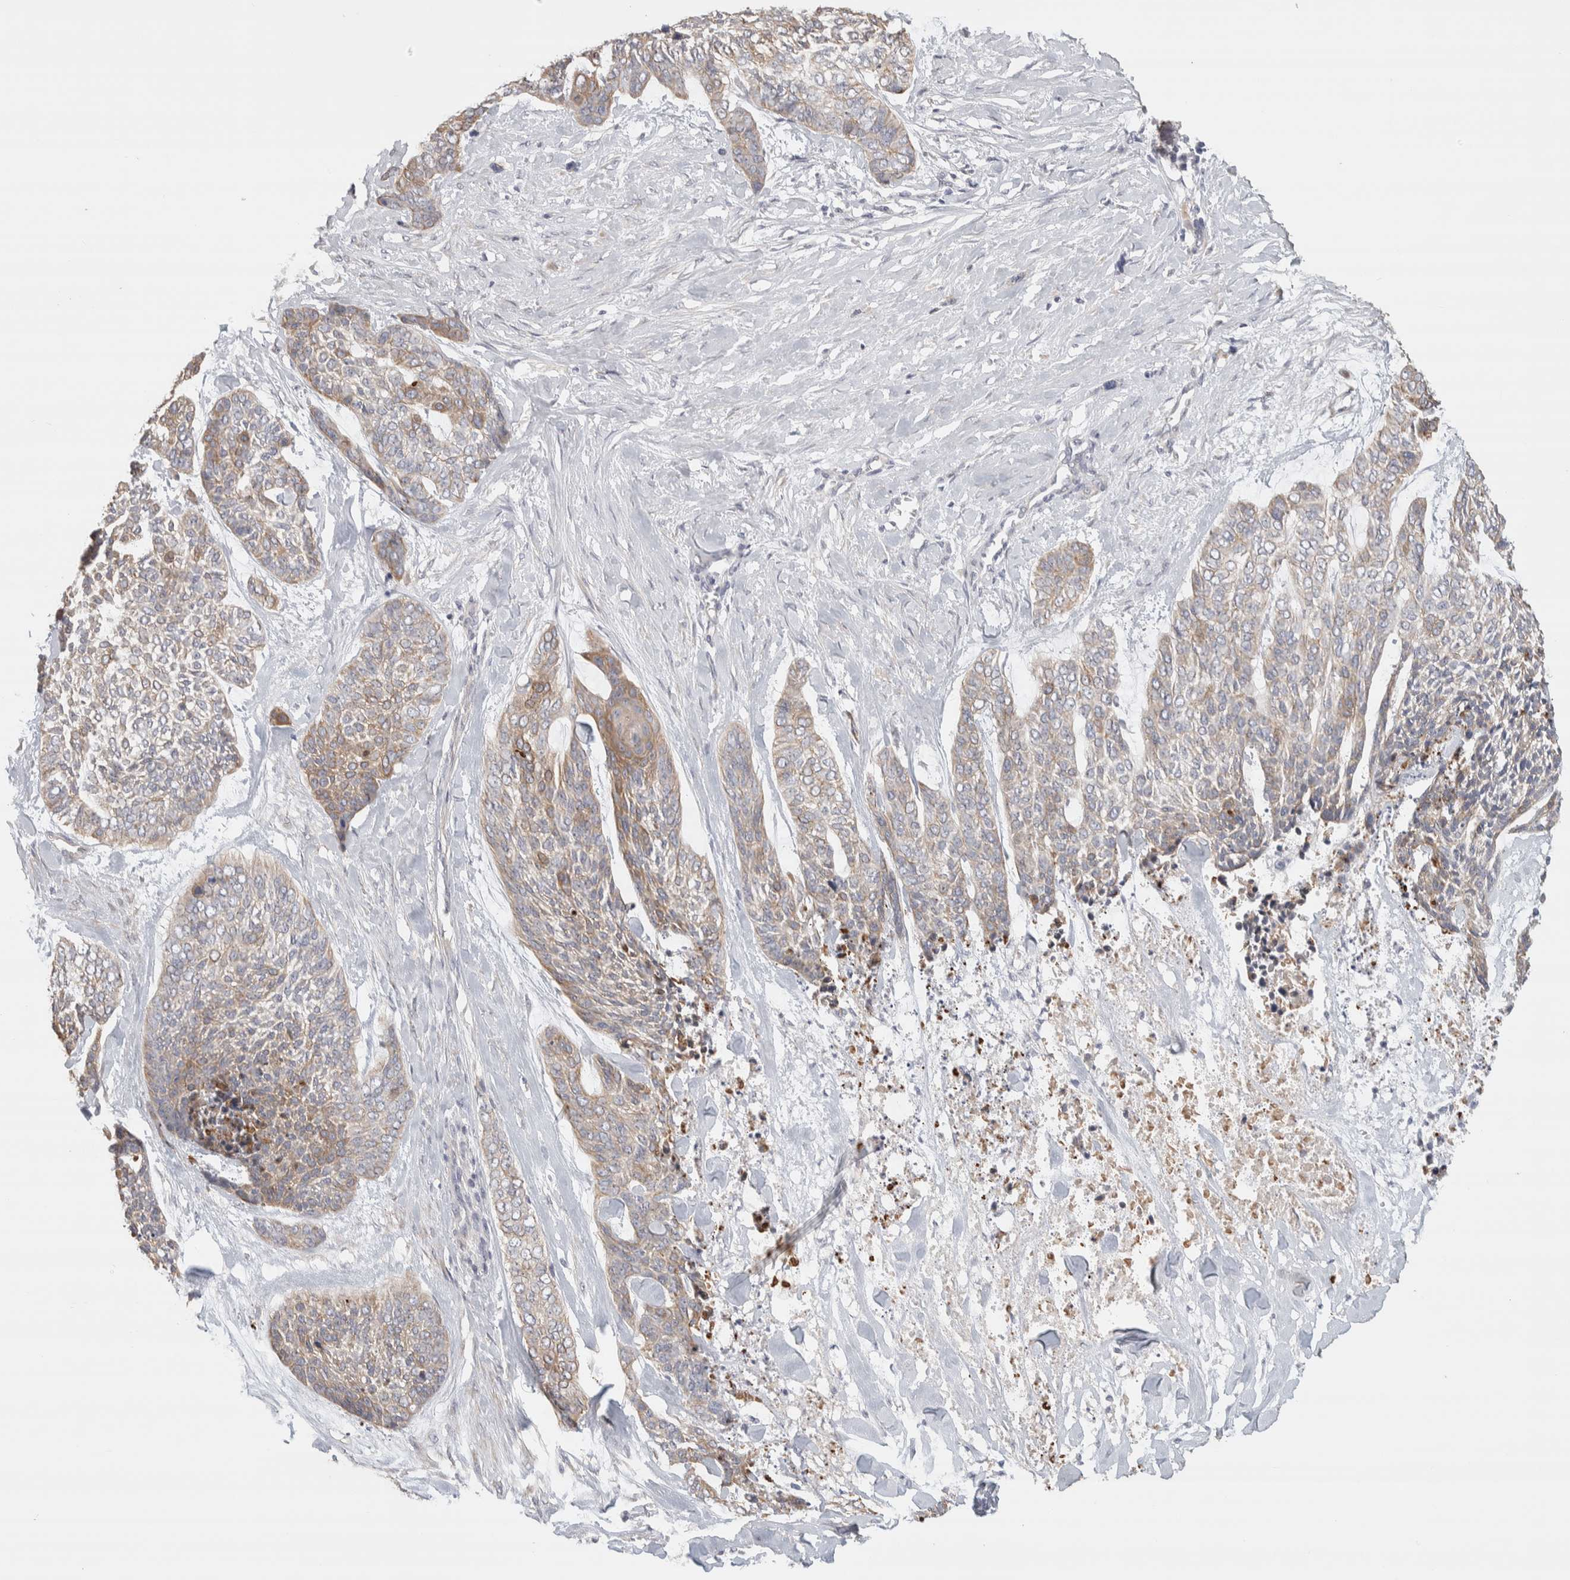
{"staining": {"intensity": "weak", "quantity": ">75%", "location": "cytoplasmic/membranous"}, "tissue": "skin cancer", "cell_type": "Tumor cells", "image_type": "cancer", "snomed": [{"axis": "morphology", "description": "Basal cell carcinoma"}, {"axis": "topography", "description": "Skin"}], "caption": "Protein staining displays weak cytoplasmic/membranous expression in approximately >75% of tumor cells in skin cancer (basal cell carcinoma). (brown staining indicates protein expression, while blue staining denotes nuclei).", "gene": "DCXR", "patient": {"sex": "female", "age": 64}}